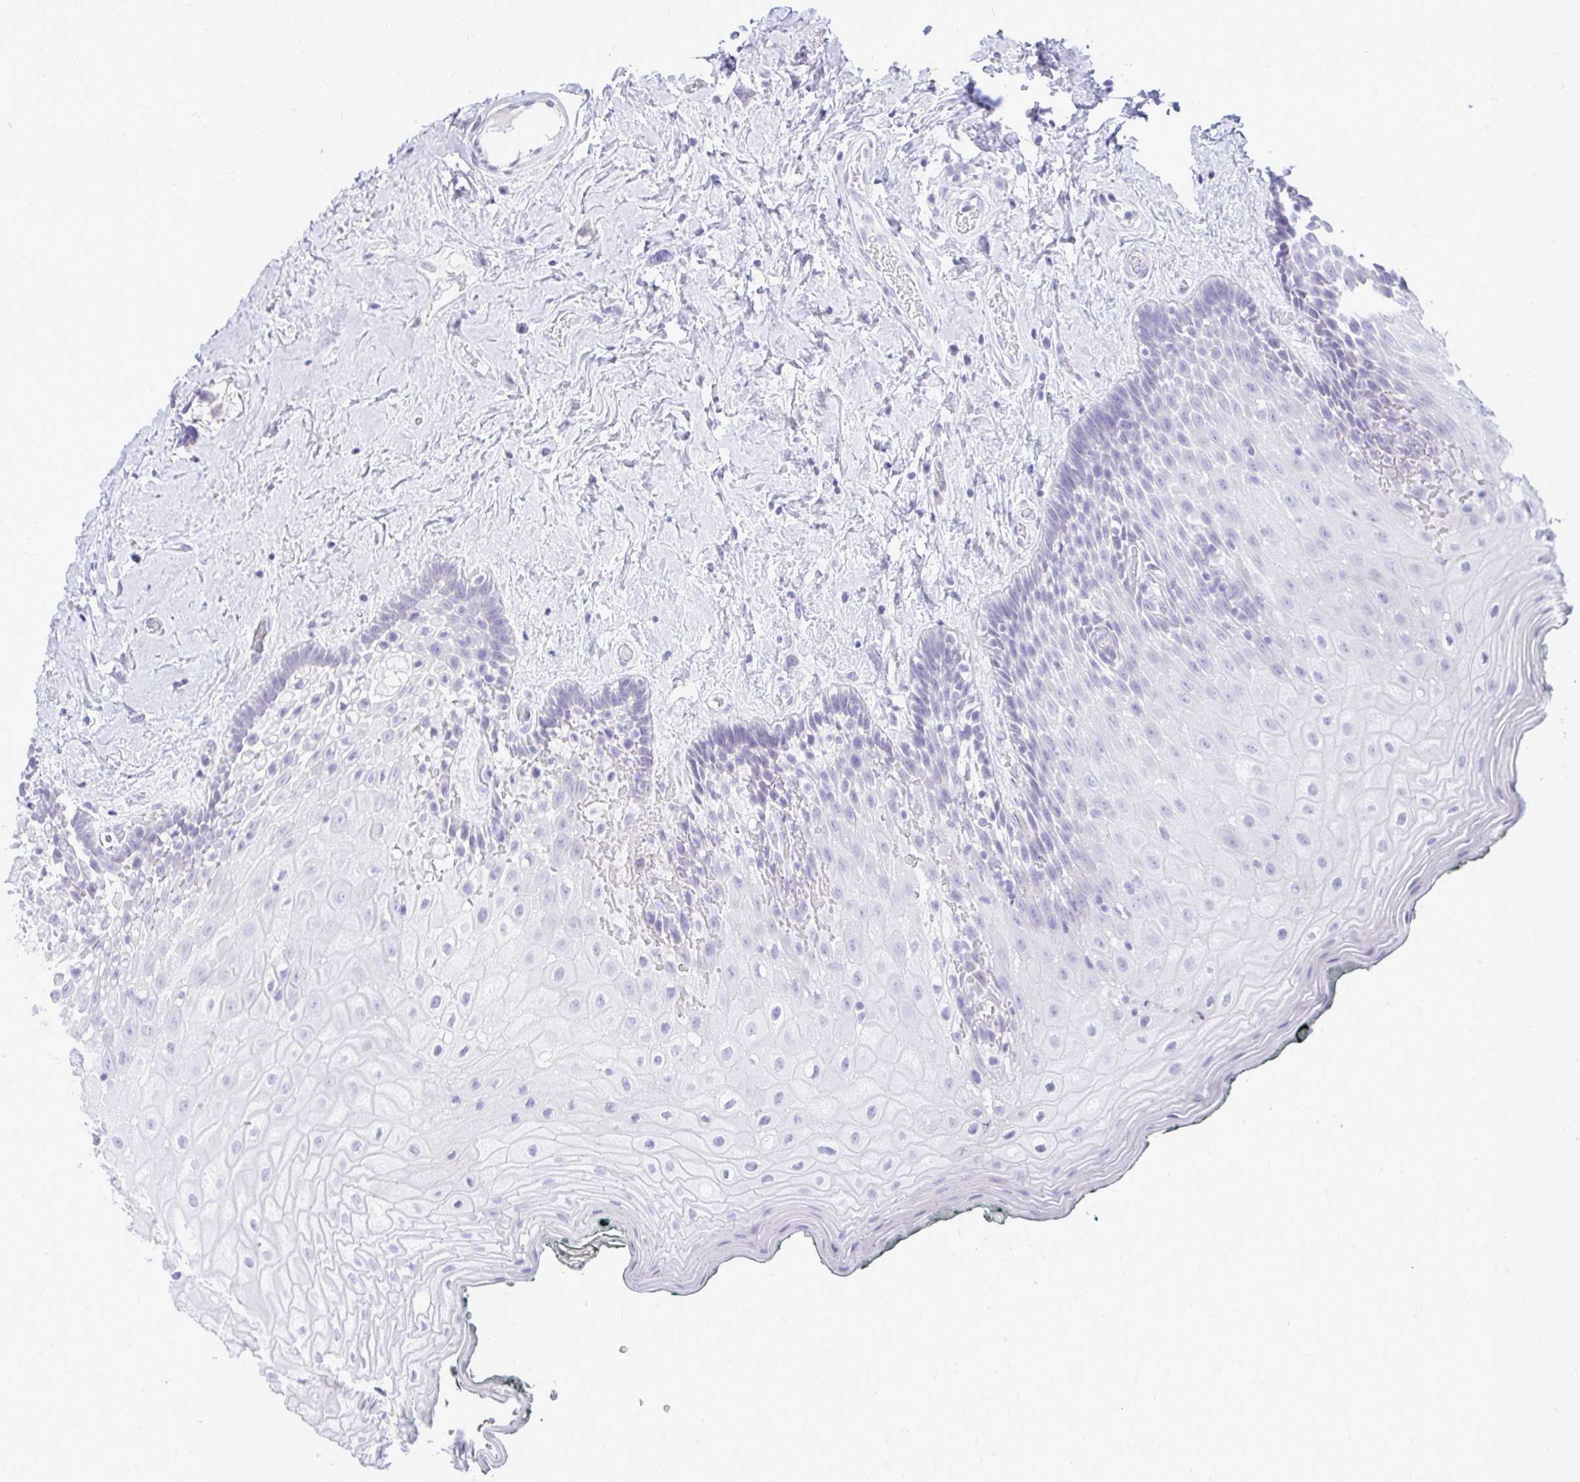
{"staining": {"intensity": "negative", "quantity": "none", "location": "none"}, "tissue": "oral mucosa", "cell_type": "Squamous epithelial cells", "image_type": "normal", "snomed": [{"axis": "morphology", "description": "Normal tissue, NOS"}, {"axis": "morphology", "description": "Squamous cell carcinoma, NOS"}, {"axis": "topography", "description": "Oral tissue"}, {"axis": "topography", "description": "Head-Neck"}], "caption": "This image is of unremarkable oral mucosa stained with IHC to label a protein in brown with the nuclei are counter-stained blue. There is no staining in squamous epithelial cells. (DAB IHC visualized using brightfield microscopy, high magnification).", "gene": "GABRA1", "patient": {"sex": "male", "age": 64}}